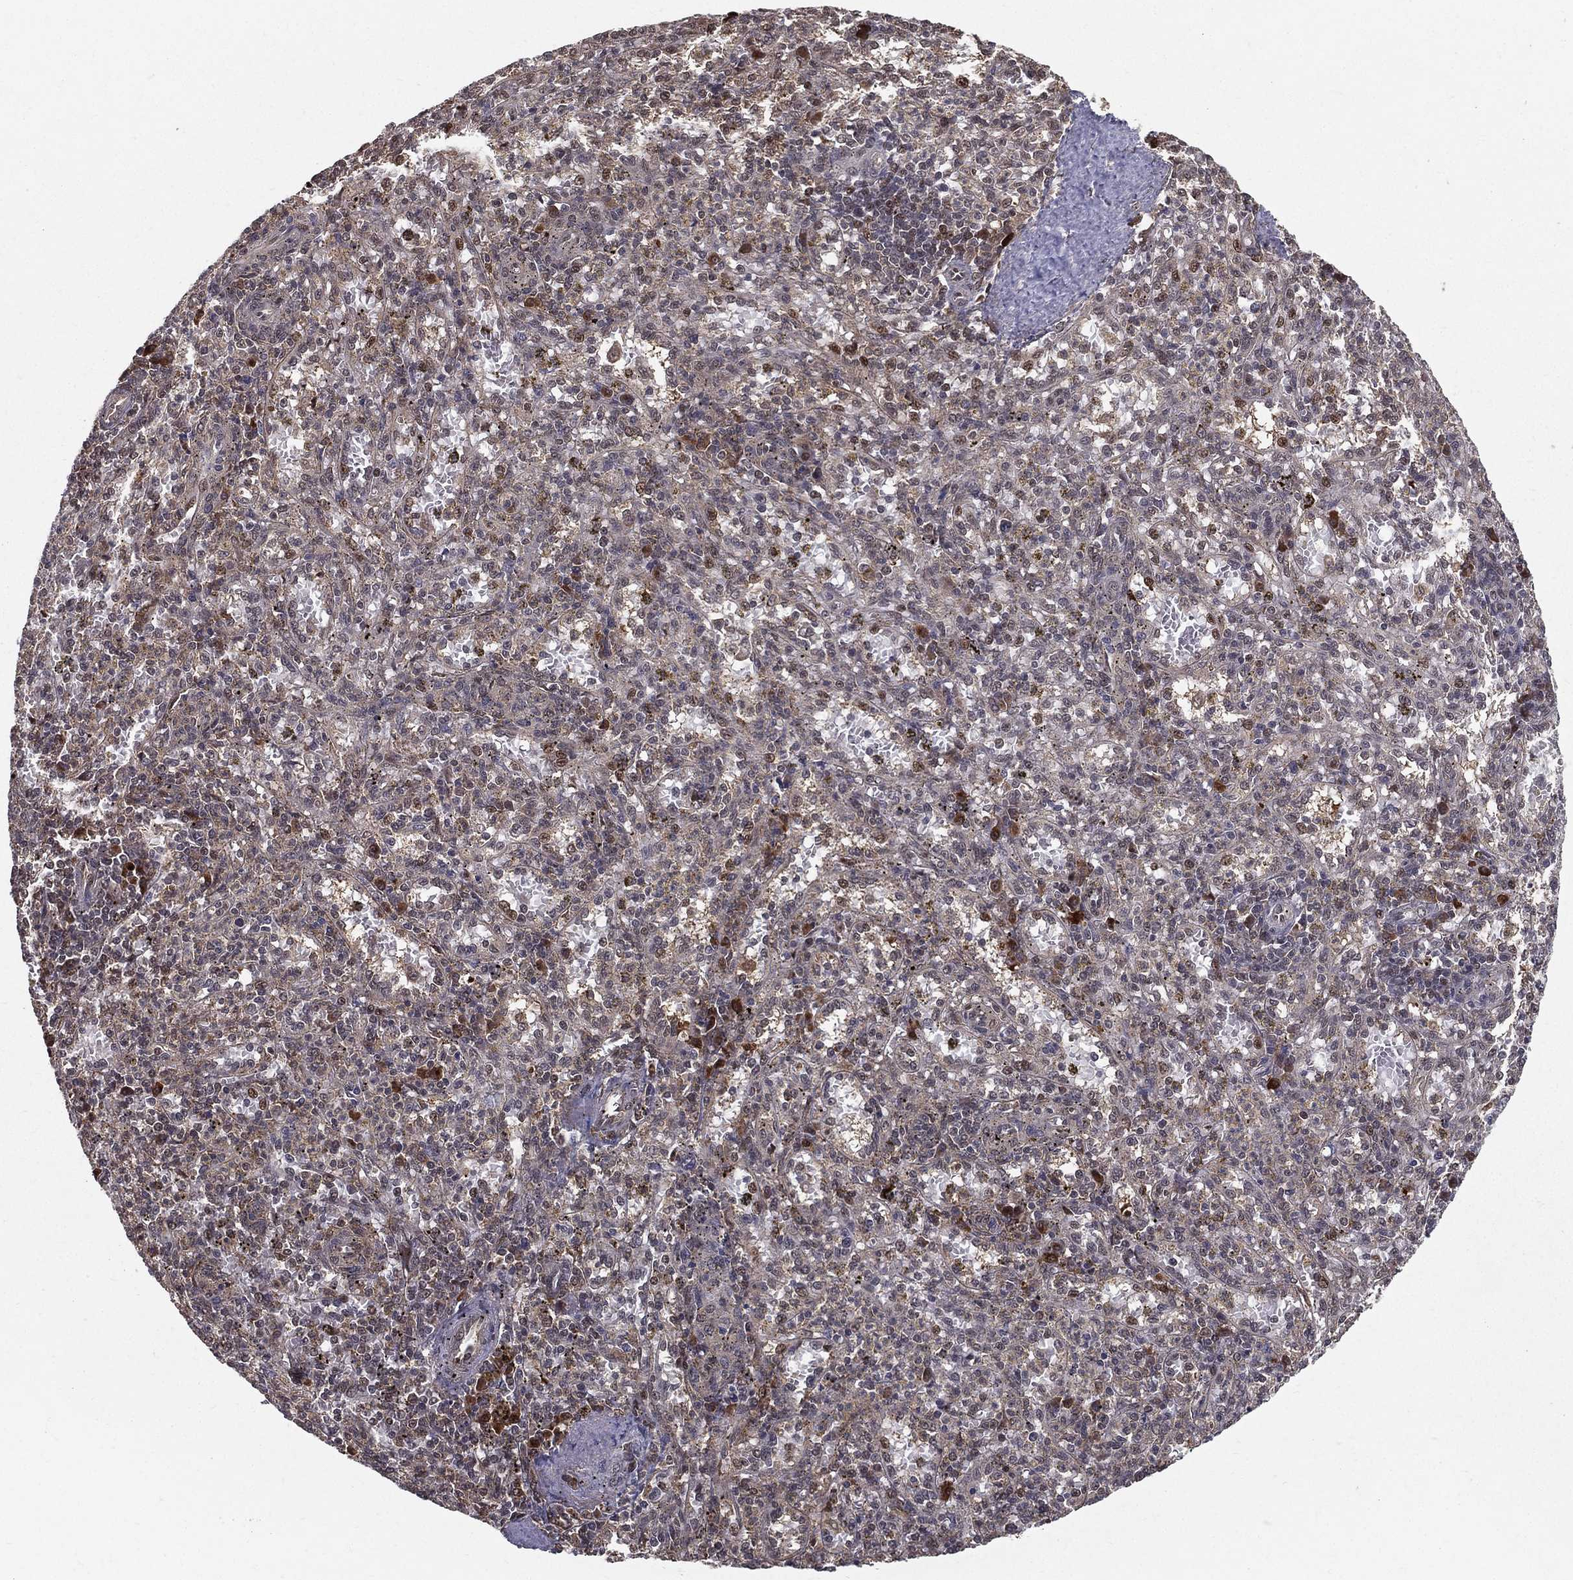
{"staining": {"intensity": "moderate", "quantity": "<25%", "location": "nuclear"}, "tissue": "spleen", "cell_type": "Cells in red pulp", "image_type": "normal", "snomed": [{"axis": "morphology", "description": "Normal tissue, NOS"}, {"axis": "topography", "description": "Spleen"}], "caption": "Protein staining of unremarkable spleen displays moderate nuclear staining in approximately <25% of cells in red pulp. The staining was performed using DAB to visualize the protein expression in brown, while the nuclei were stained in blue with hematoxylin (Magnification: 20x).", "gene": "SLC6A6", "patient": {"sex": "male", "age": 60}}